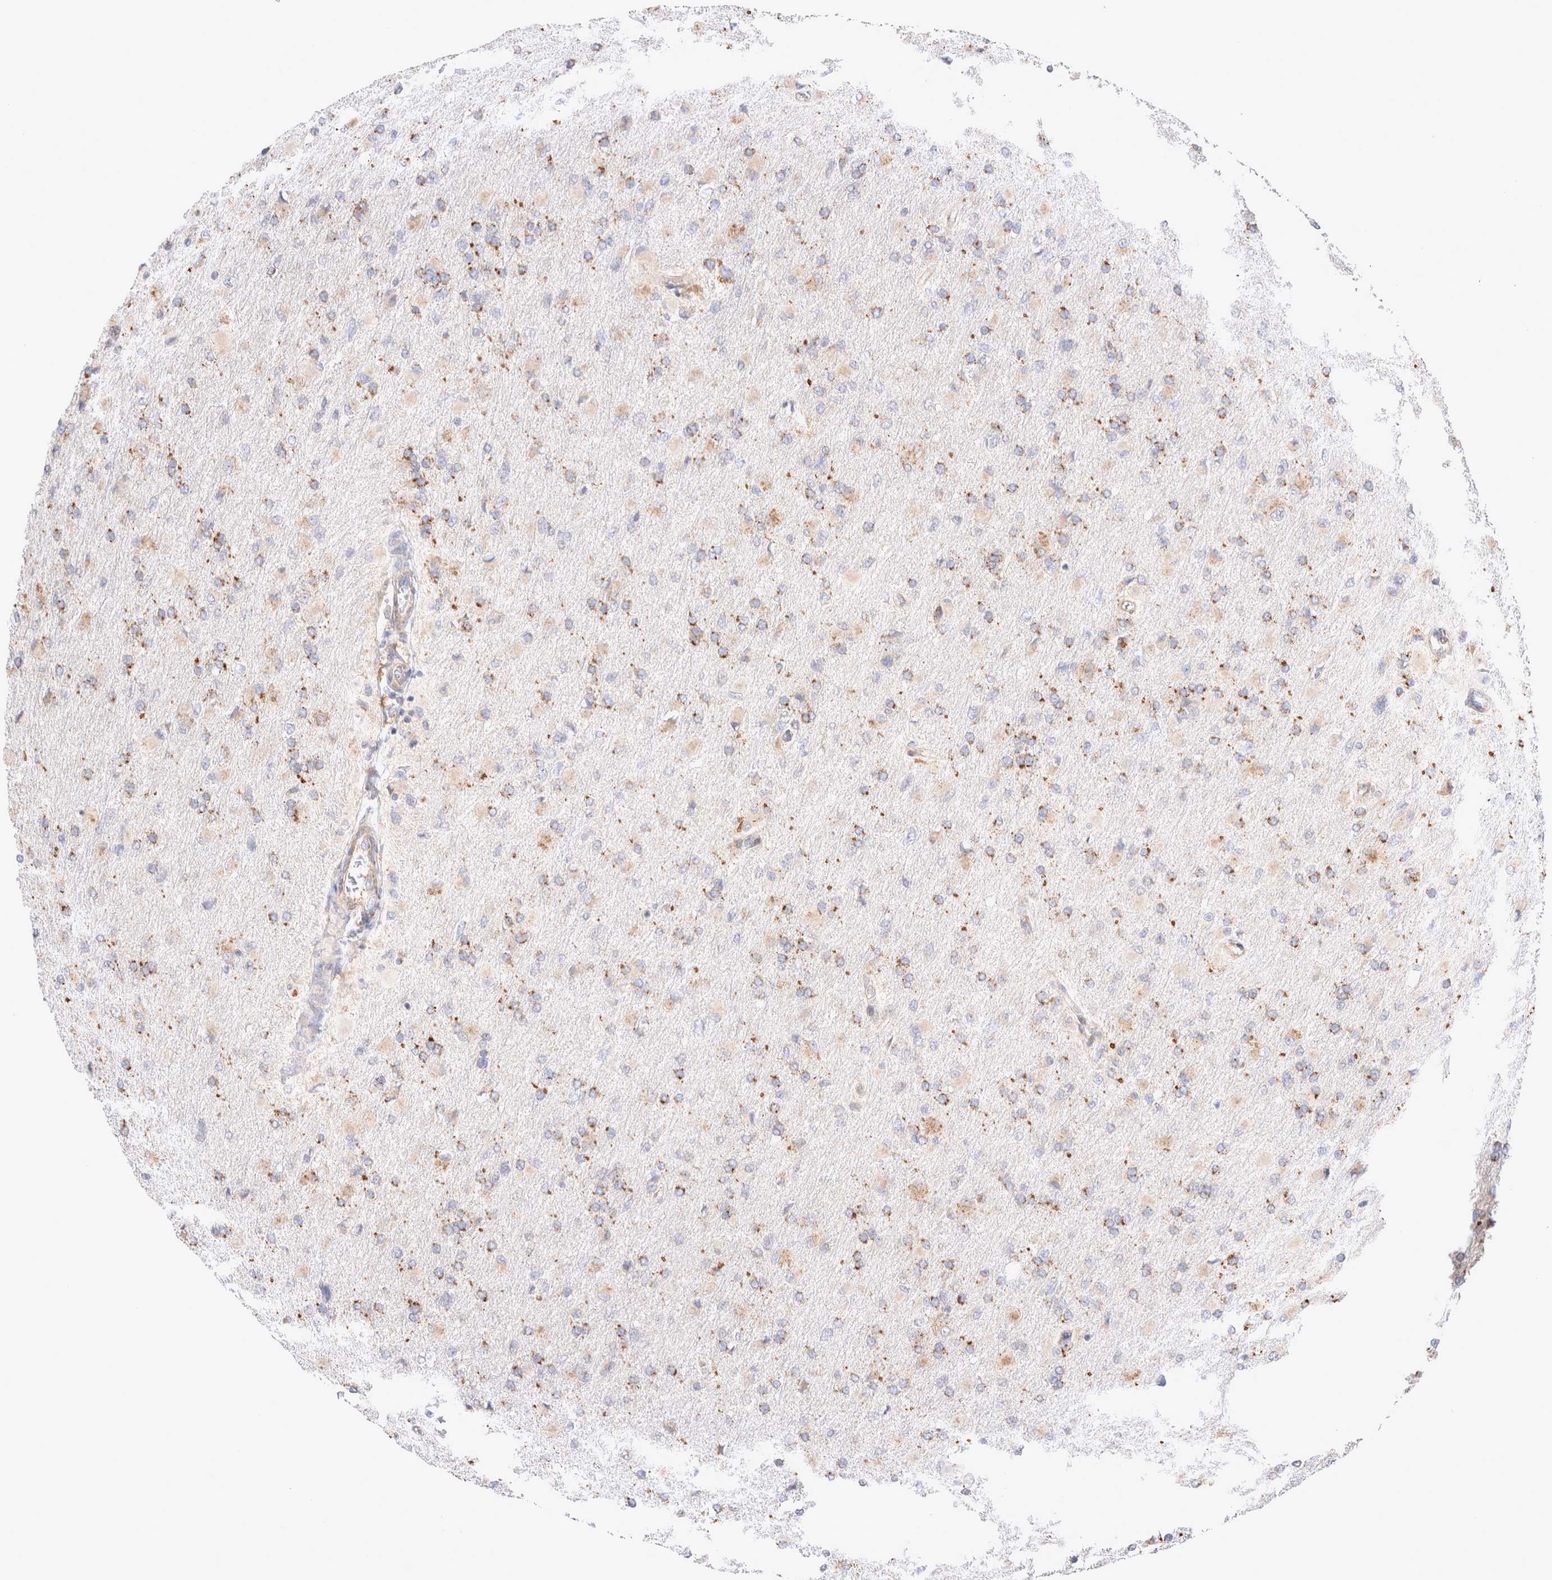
{"staining": {"intensity": "moderate", "quantity": ">75%", "location": "cytoplasmic/membranous"}, "tissue": "glioma", "cell_type": "Tumor cells", "image_type": "cancer", "snomed": [{"axis": "morphology", "description": "Glioma, malignant, High grade"}, {"axis": "topography", "description": "Cerebral cortex"}], "caption": "Human glioma stained for a protein (brown) demonstrates moderate cytoplasmic/membranous positive expression in approximately >75% of tumor cells.", "gene": "NPC1", "patient": {"sex": "female", "age": 36}}